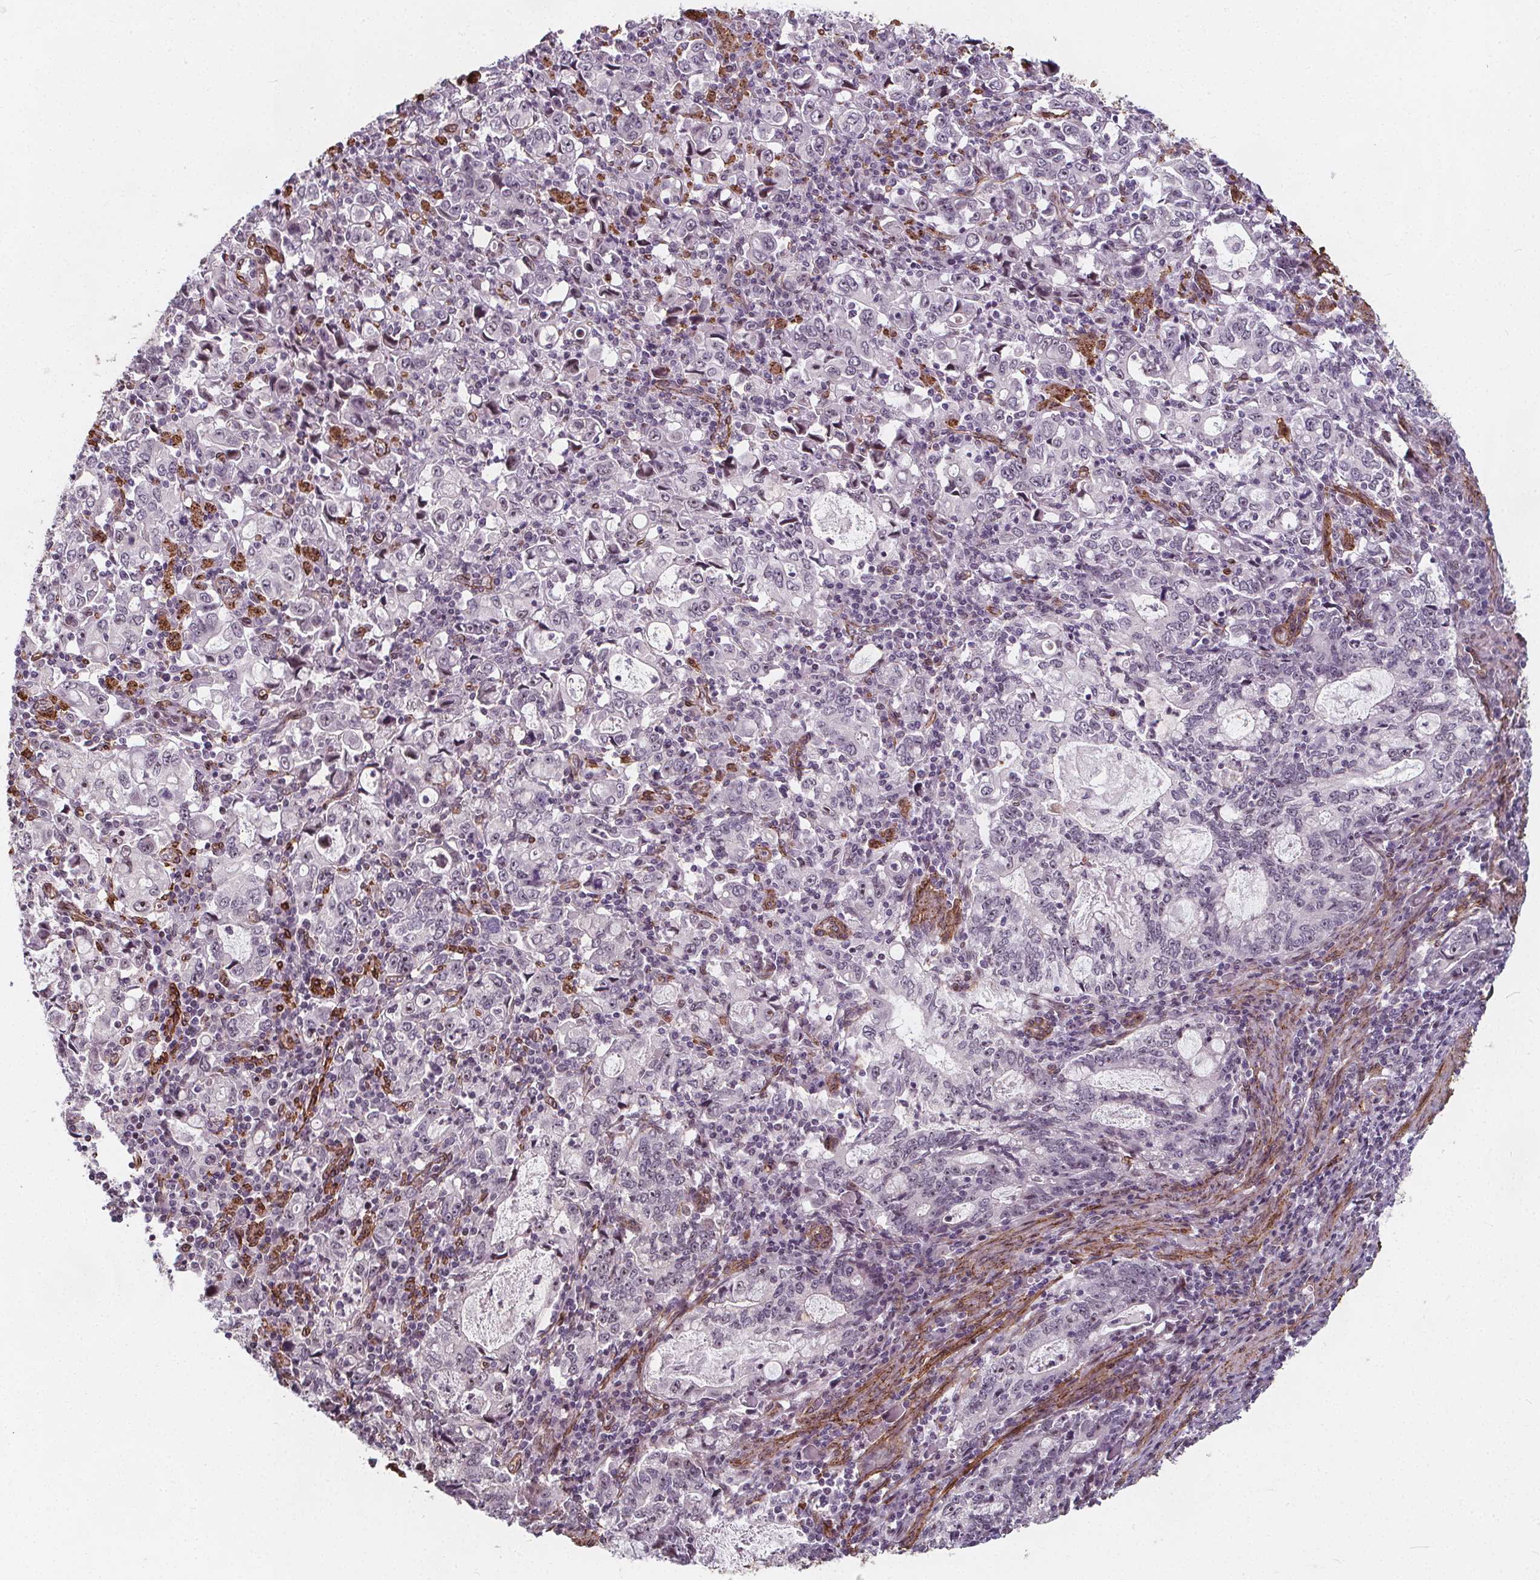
{"staining": {"intensity": "negative", "quantity": "none", "location": "none"}, "tissue": "stomach cancer", "cell_type": "Tumor cells", "image_type": "cancer", "snomed": [{"axis": "morphology", "description": "Adenocarcinoma, NOS"}, {"axis": "topography", "description": "Stomach, lower"}], "caption": "High magnification brightfield microscopy of adenocarcinoma (stomach) stained with DAB (brown) and counterstained with hematoxylin (blue): tumor cells show no significant positivity.", "gene": "HAS1", "patient": {"sex": "female", "age": 72}}